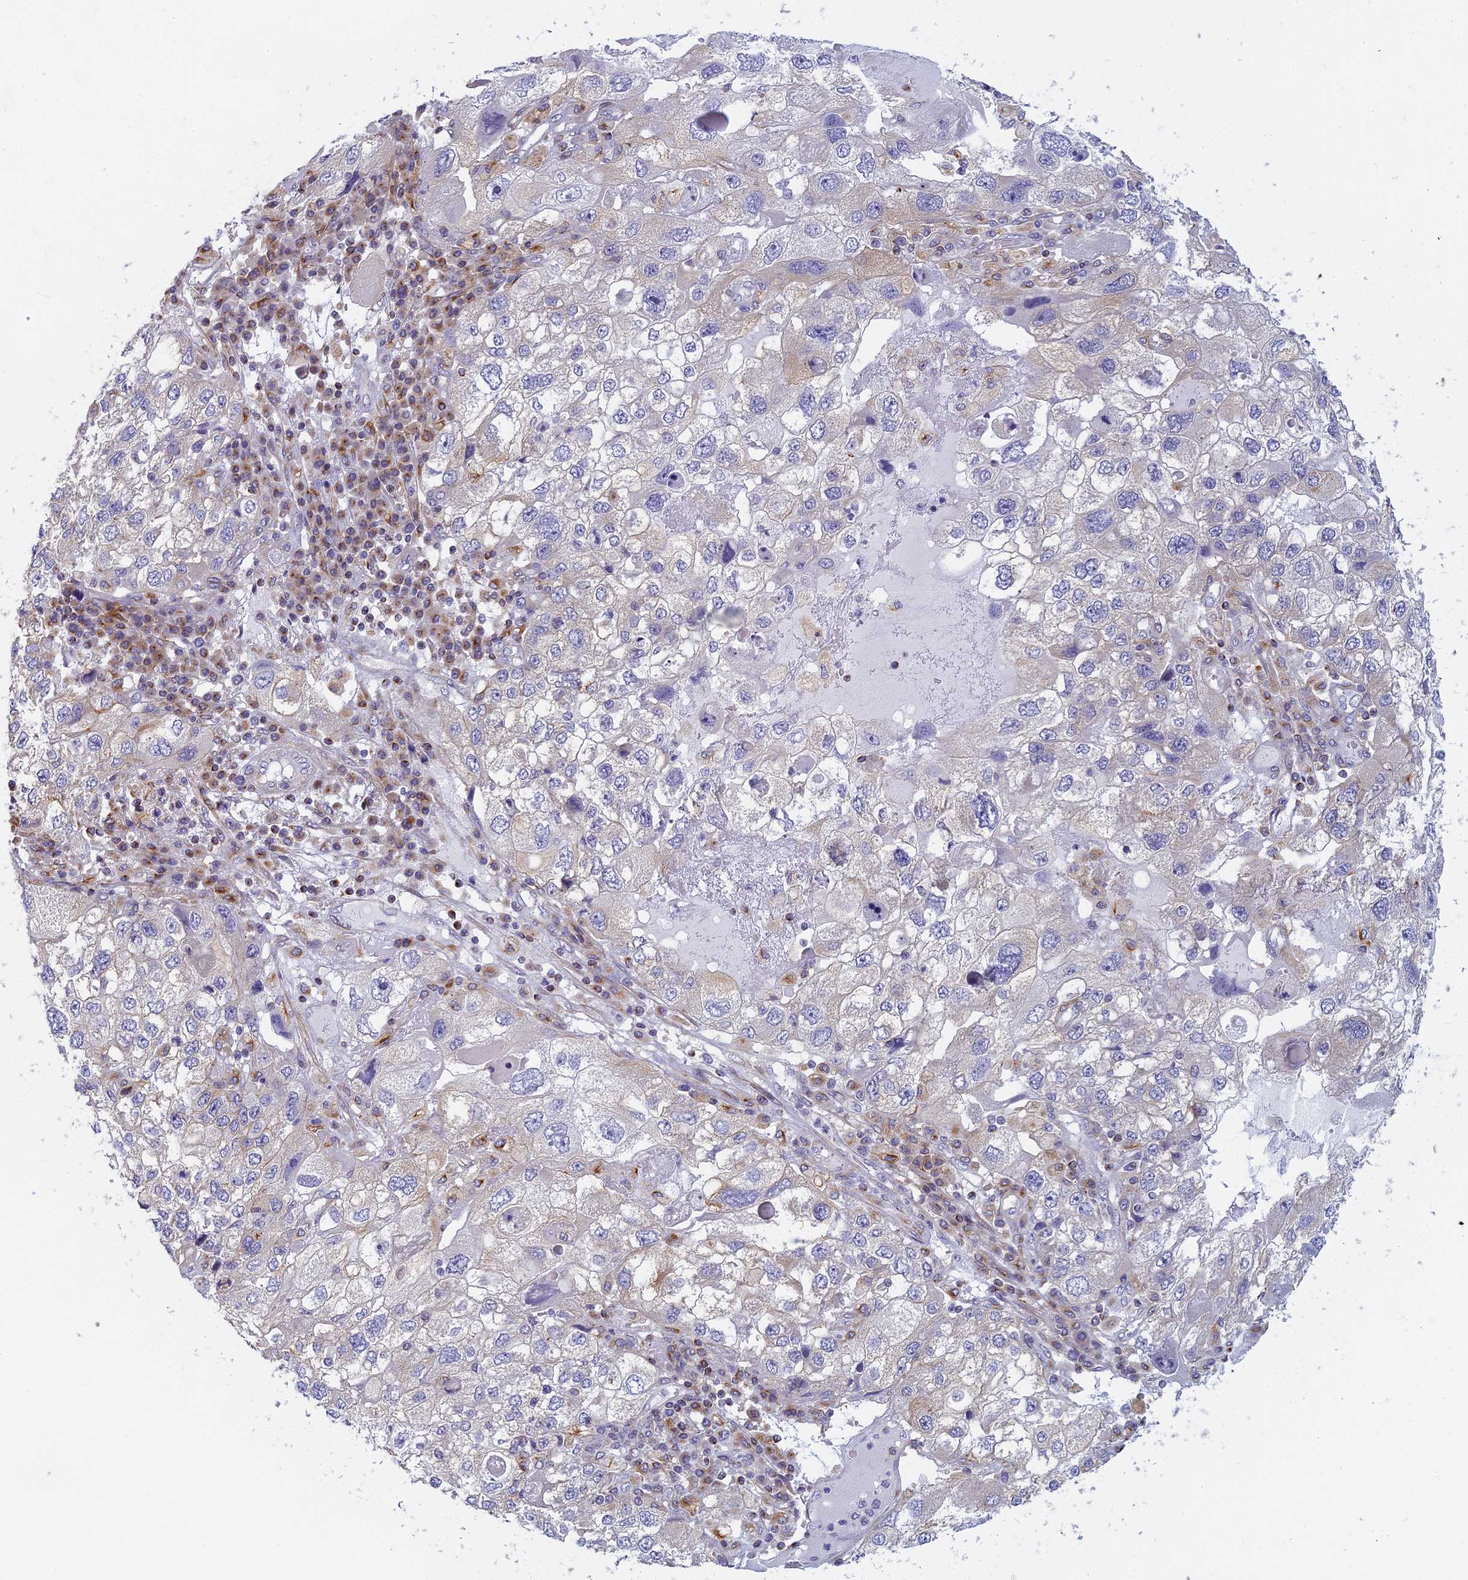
{"staining": {"intensity": "negative", "quantity": "none", "location": "none"}, "tissue": "endometrial cancer", "cell_type": "Tumor cells", "image_type": "cancer", "snomed": [{"axis": "morphology", "description": "Adenocarcinoma, NOS"}, {"axis": "topography", "description": "Endometrium"}], "caption": "IHC of endometrial cancer displays no positivity in tumor cells.", "gene": "NOL10", "patient": {"sex": "female", "age": 49}}